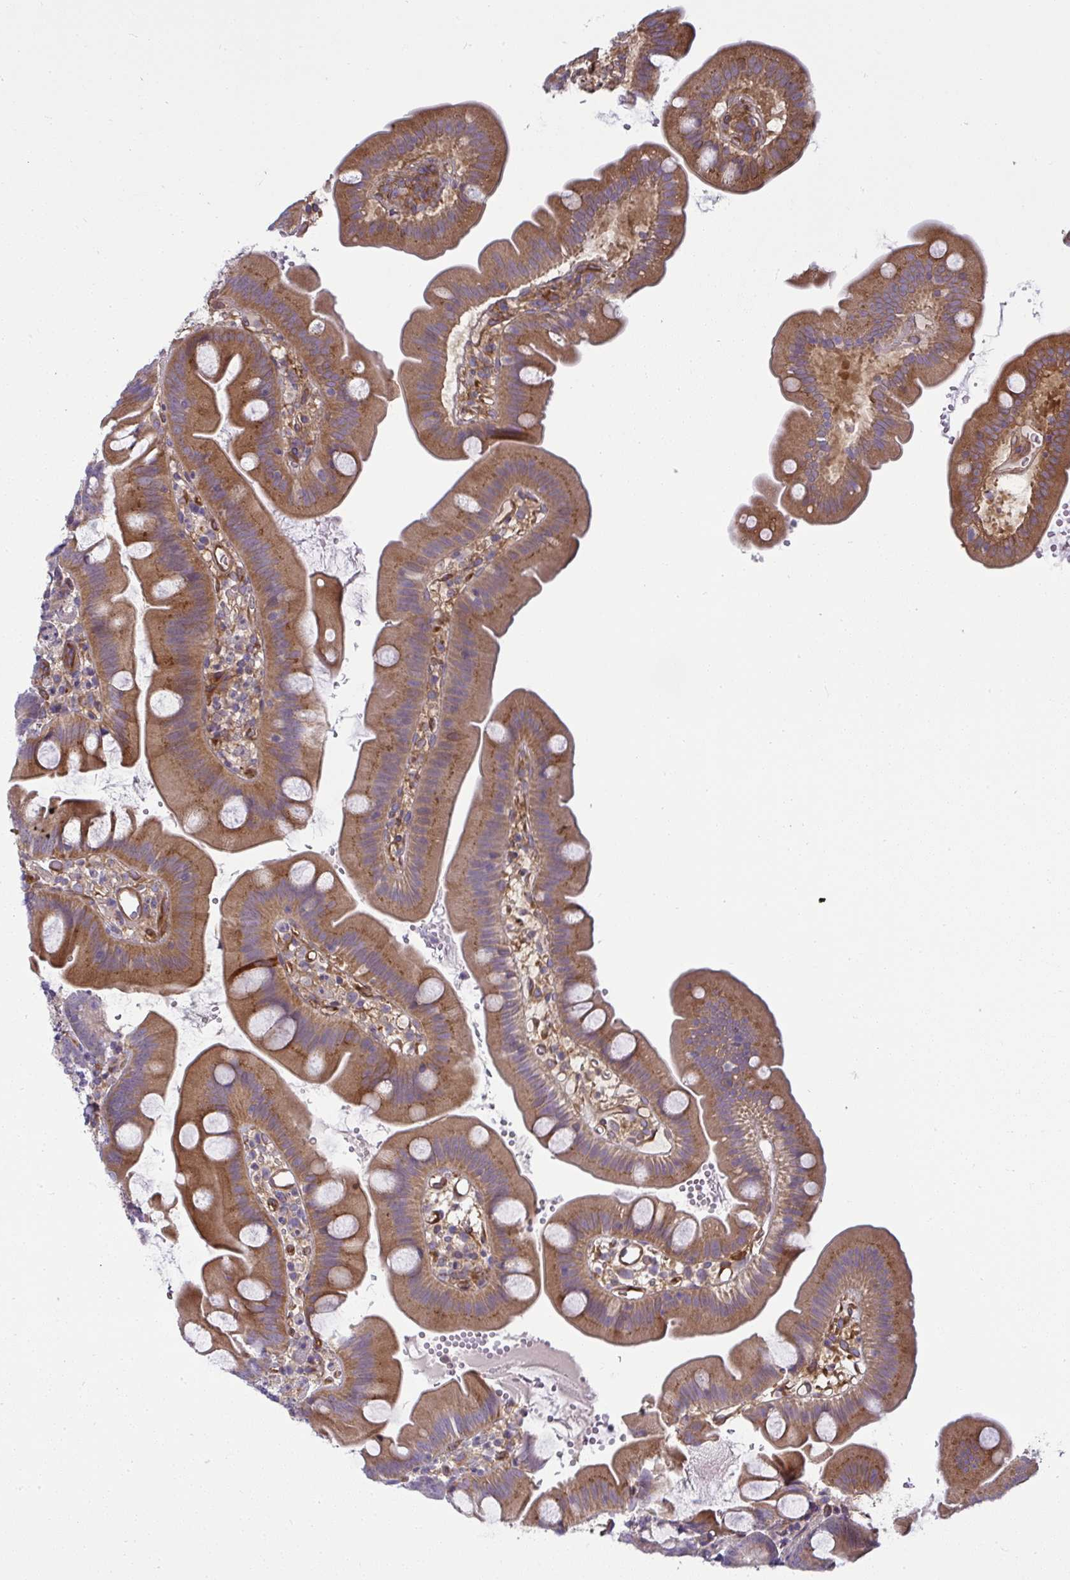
{"staining": {"intensity": "moderate", "quantity": ">75%", "location": "cytoplasmic/membranous"}, "tissue": "small intestine", "cell_type": "Glandular cells", "image_type": "normal", "snomed": [{"axis": "morphology", "description": "Normal tissue, NOS"}, {"axis": "topography", "description": "Small intestine"}], "caption": "Approximately >75% of glandular cells in benign small intestine reveal moderate cytoplasmic/membranous protein staining as visualized by brown immunohistochemical staining.", "gene": "IFIT3", "patient": {"sex": "female", "age": 68}}